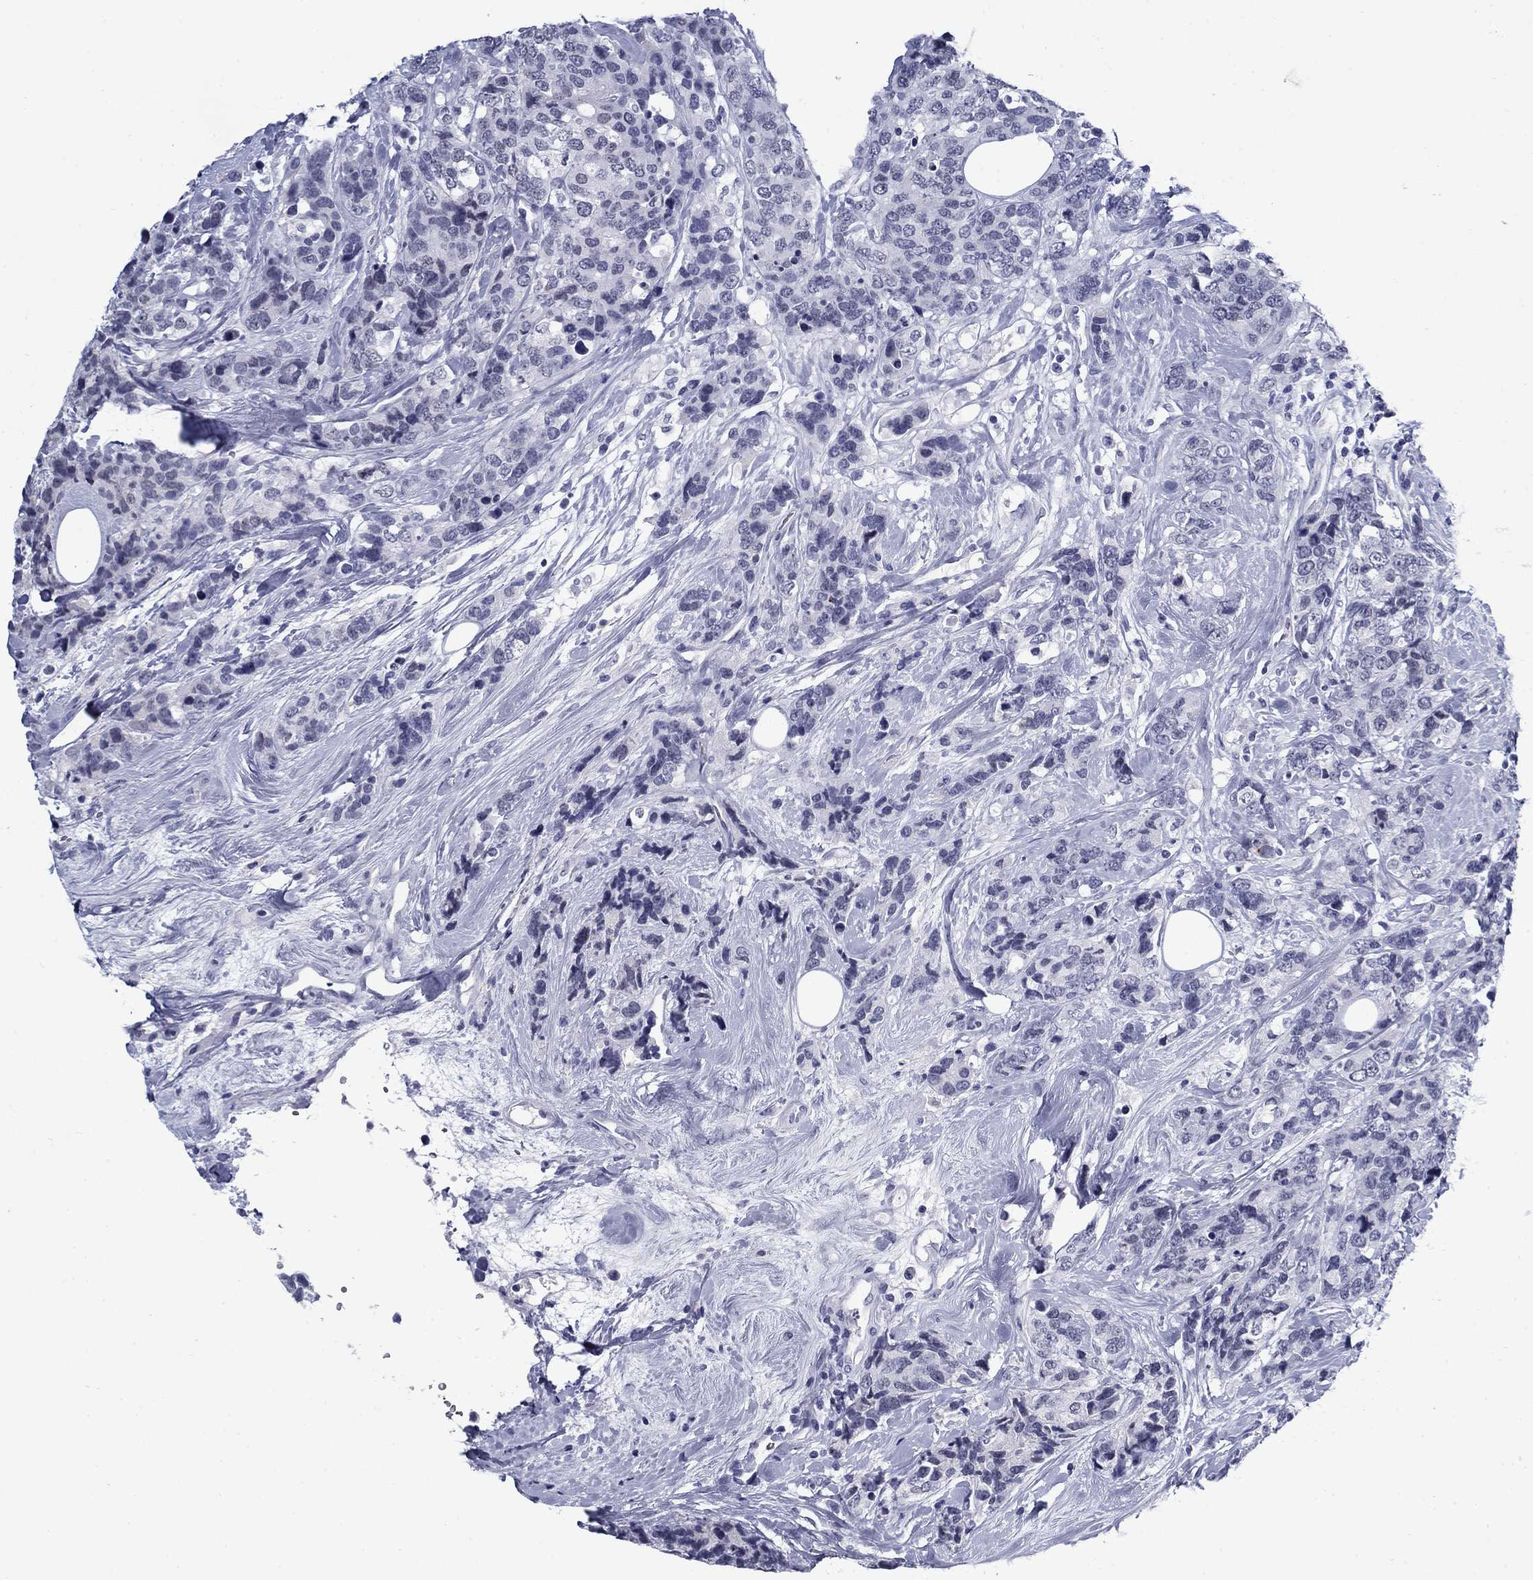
{"staining": {"intensity": "negative", "quantity": "none", "location": "none"}, "tissue": "breast cancer", "cell_type": "Tumor cells", "image_type": "cancer", "snomed": [{"axis": "morphology", "description": "Lobular carcinoma"}, {"axis": "topography", "description": "Breast"}], "caption": "Tumor cells show no significant protein staining in lobular carcinoma (breast).", "gene": "C4orf19", "patient": {"sex": "female", "age": 59}}